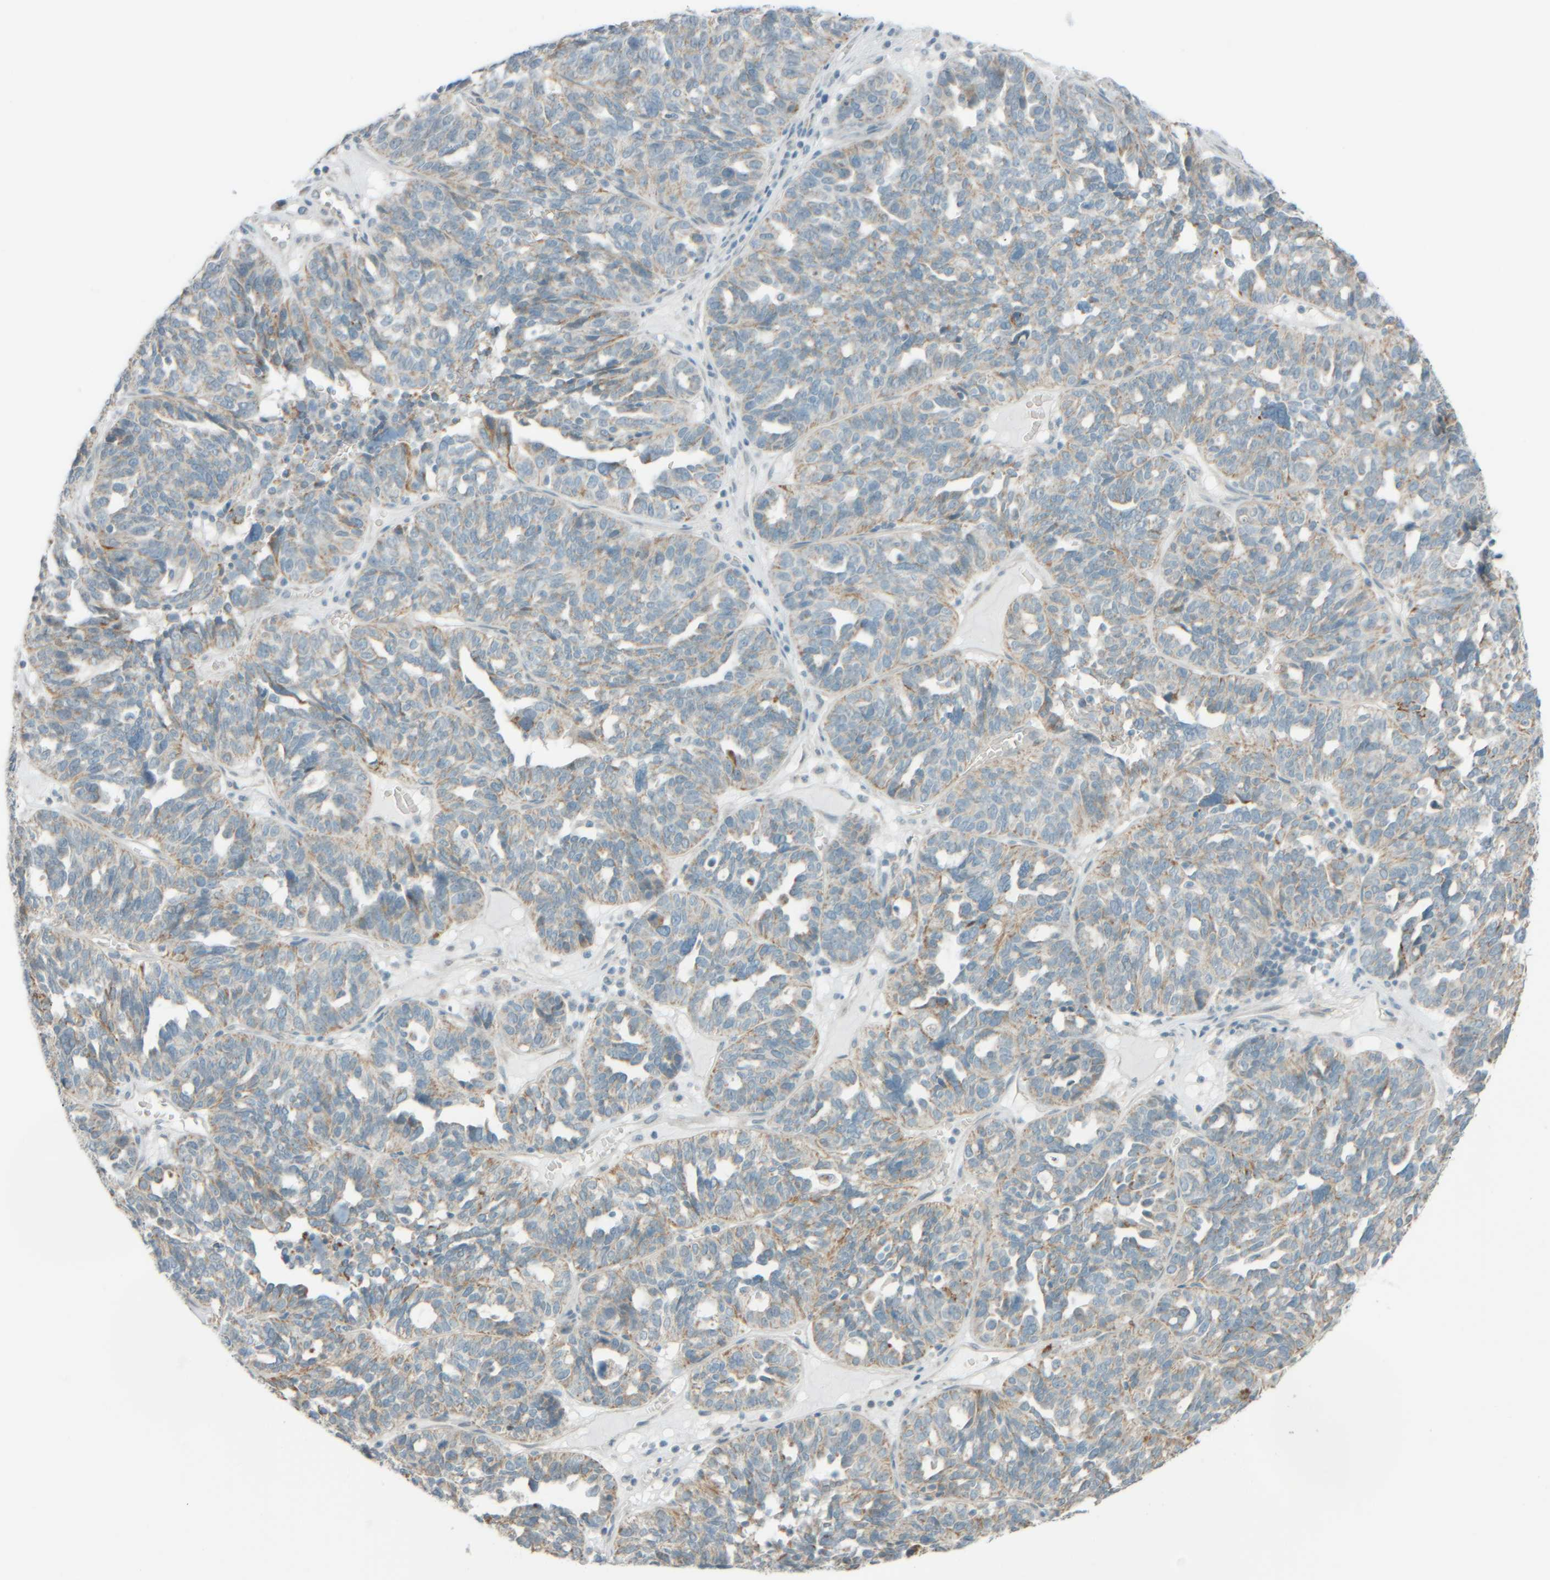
{"staining": {"intensity": "weak", "quantity": "25%-75%", "location": "cytoplasmic/membranous"}, "tissue": "ovarian cancer", "cell_type": "Tumor cells", "image_type": "cancer", "snomed": [{"axis": "morphology", "description": "Cystadenocarcinoma, serous, NOS"}, {"axis": "topography", "description": "Ovary"}], "caption": "This is an image of immunohistochemistry staining of ovarian cancer (serous cystadenocarcinoma), which shows weak positivity in the cytoplasmic/membranous of tumor cells.", "gene": "PTGES3L-AARSD1", "patient": {"sex": "female", "age": 59}}